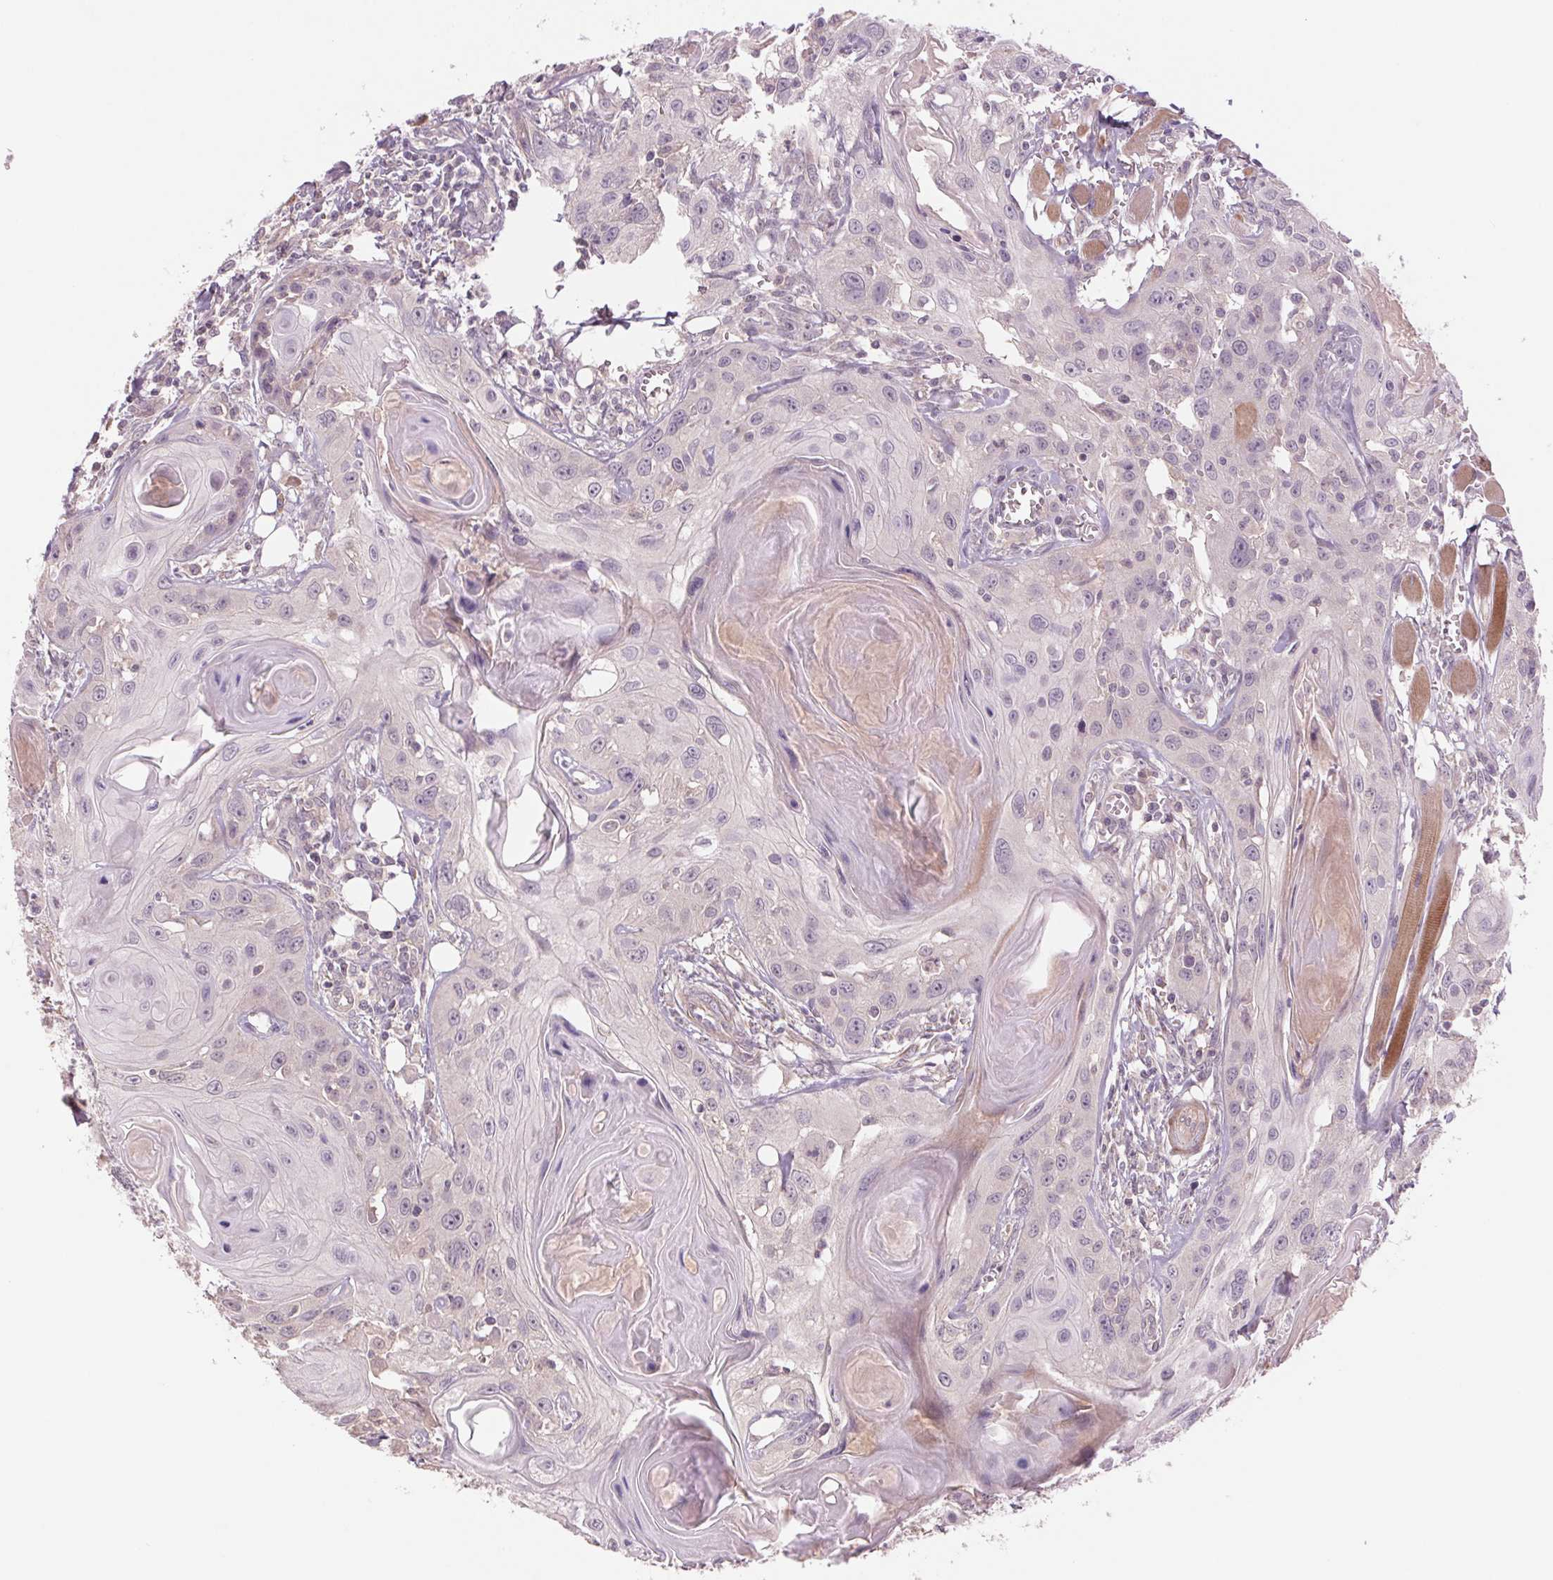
{"staining": {"intensity": "negative", "quantity": "none", "location": "none"}, "tissue": "head and neck cancer", "cell_type": "Tumor cells", "image_type": "cancer", "snomed": [{"axis": "morphology", "description": "Squamous cell carcinoma, NOS"}, {"axis": "topography", "description": "Oral tissue"}, {"axis": "topography", "description": "Head-Neck"}], "caption": "Immunohistochemistry (IHC) photomicrograph of neoplastic tissue: human head and neck cancer (squamous cell carcinoma) stained with DAB (3,3'-diaminobenzidine) reveals no significant protein staining in tumor cells.", "gene": "PPIA", "patient": {"sex": "male", "age": 58}}